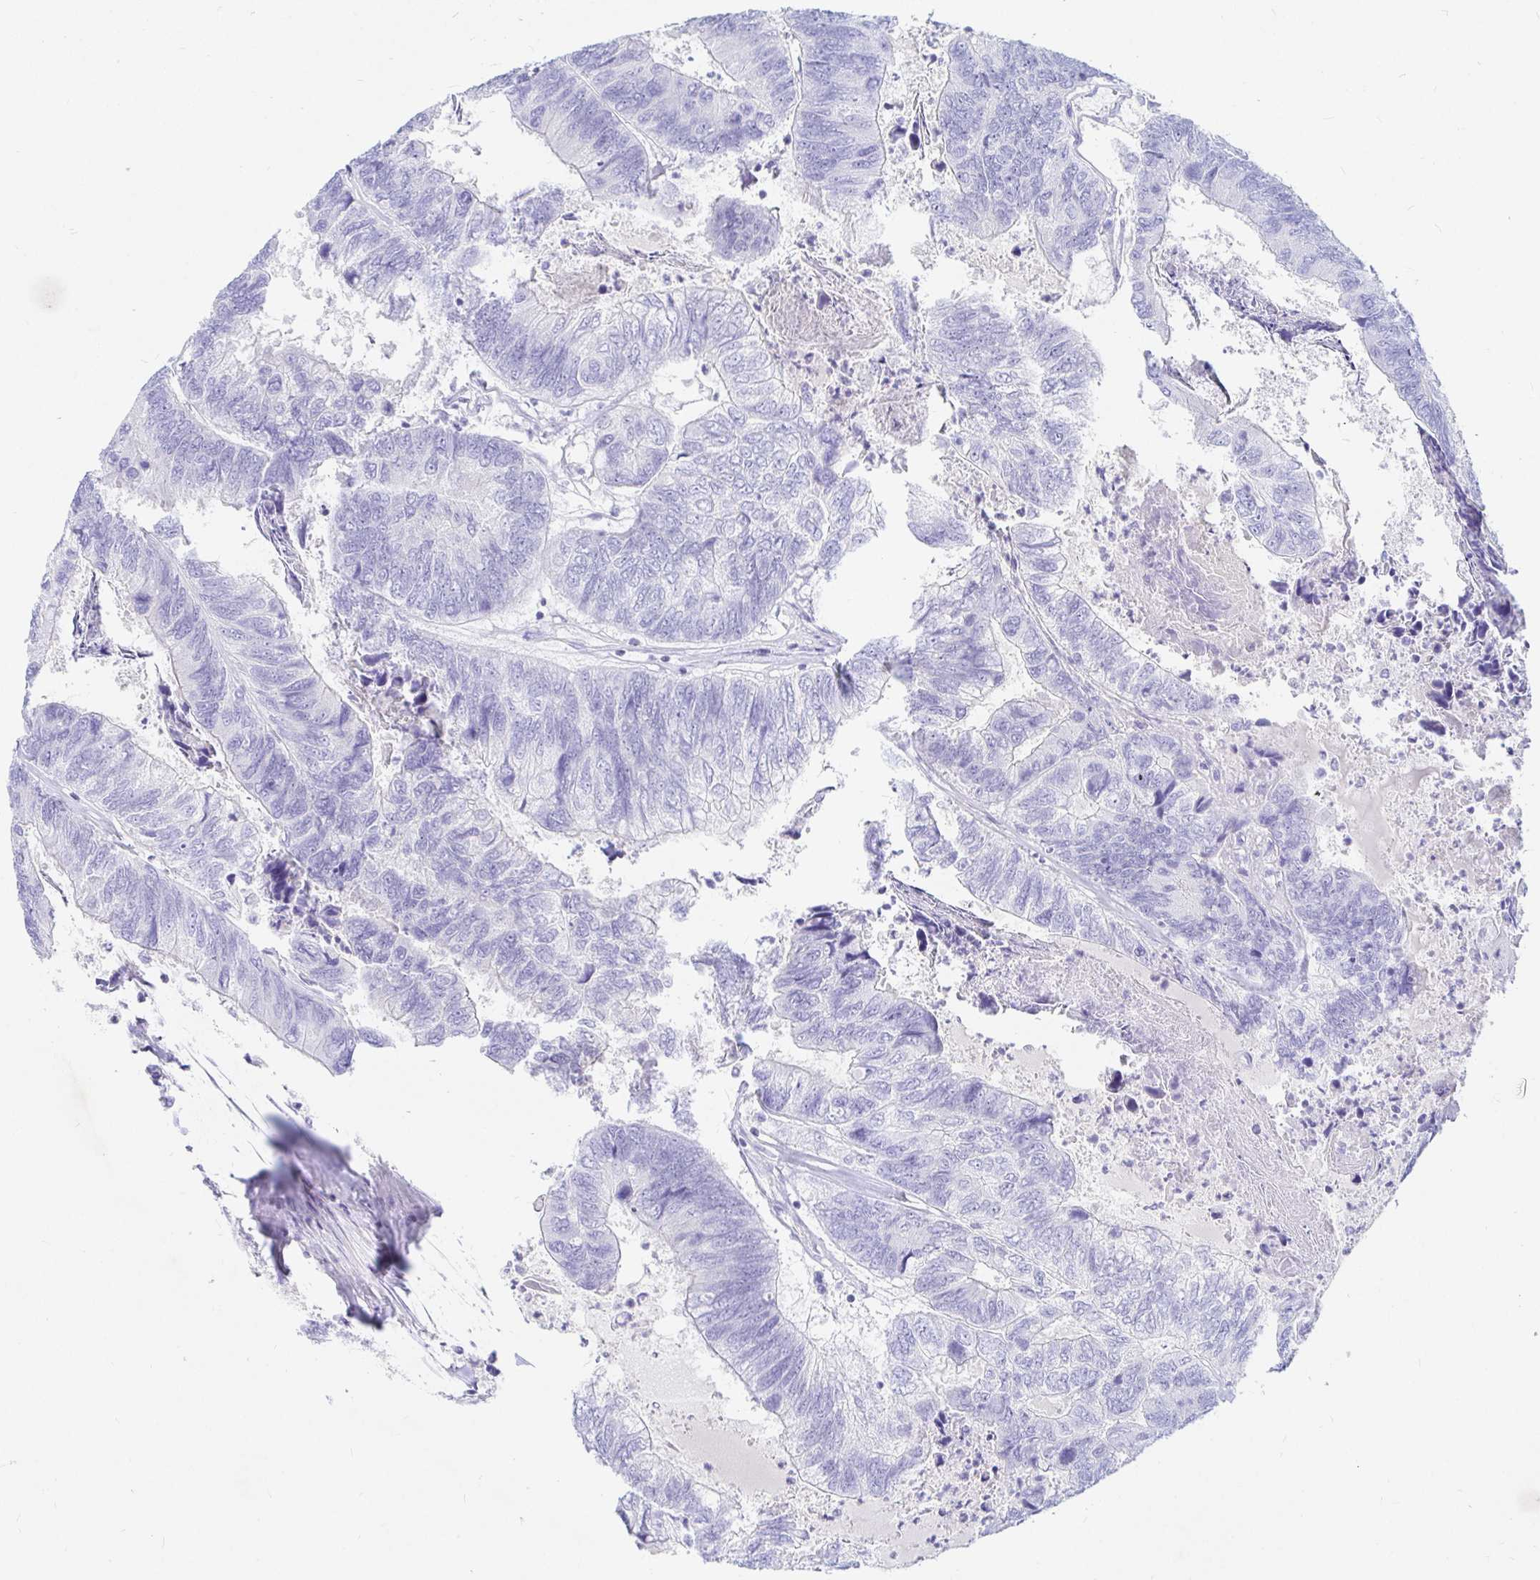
{"staining": {"intensity": "negative", "quantity": "none", "location": "none"}, "tissue": "colorectal cancer", "cell_type": "Tumor cells", "image_type": "cancer", "snomed": [{"axis": "morphology", "description": "Adenocarcinoma, NOS"}, {"axis": "topography", "description": "Colon"}], "caption": "IHC of adenocarcinoma (colorectal) exhibits no expression in tumor cells.", "gene": "NR2E1", "patient": {"sex": "female", "age": 67}}